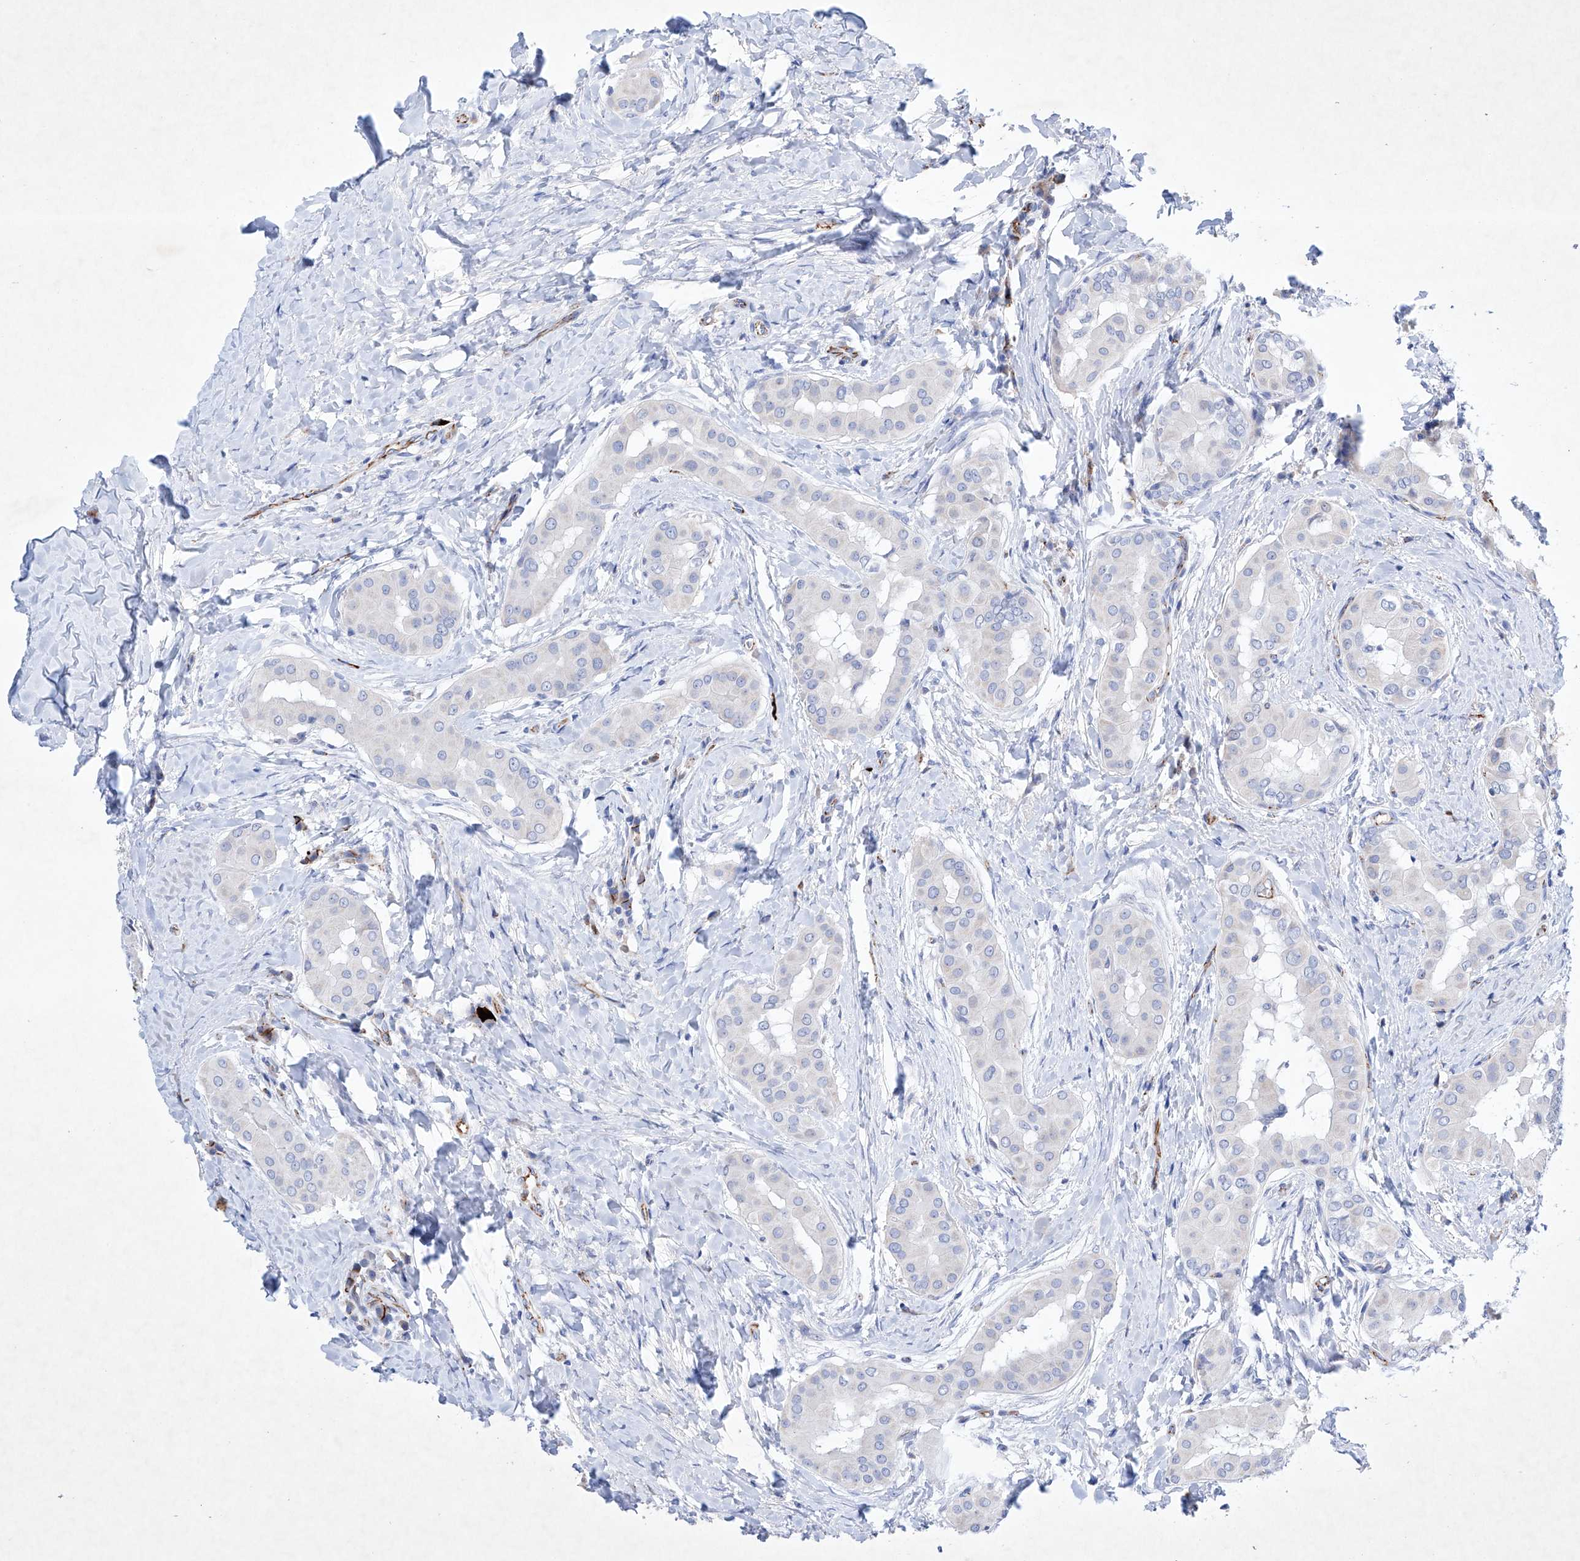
{"staining": {"intensity": "negative", "quantity": "none", "location": "none"}, "tissue": "thyroid cancer", "cell_type": "Tumor cells", "image_type": "cancer", "snomed": [{"axis": "morphology", "description": "Papillary adenocarcinoma, NOS"}, {"axis": "topography", "description": "Thyroid gland"}], "caption": "Tumor cells show no significant staining in papillary adenocarcinoma (thyroid).", "gene": "ETV7", "patient": {"sex": "male", "age": 33}}